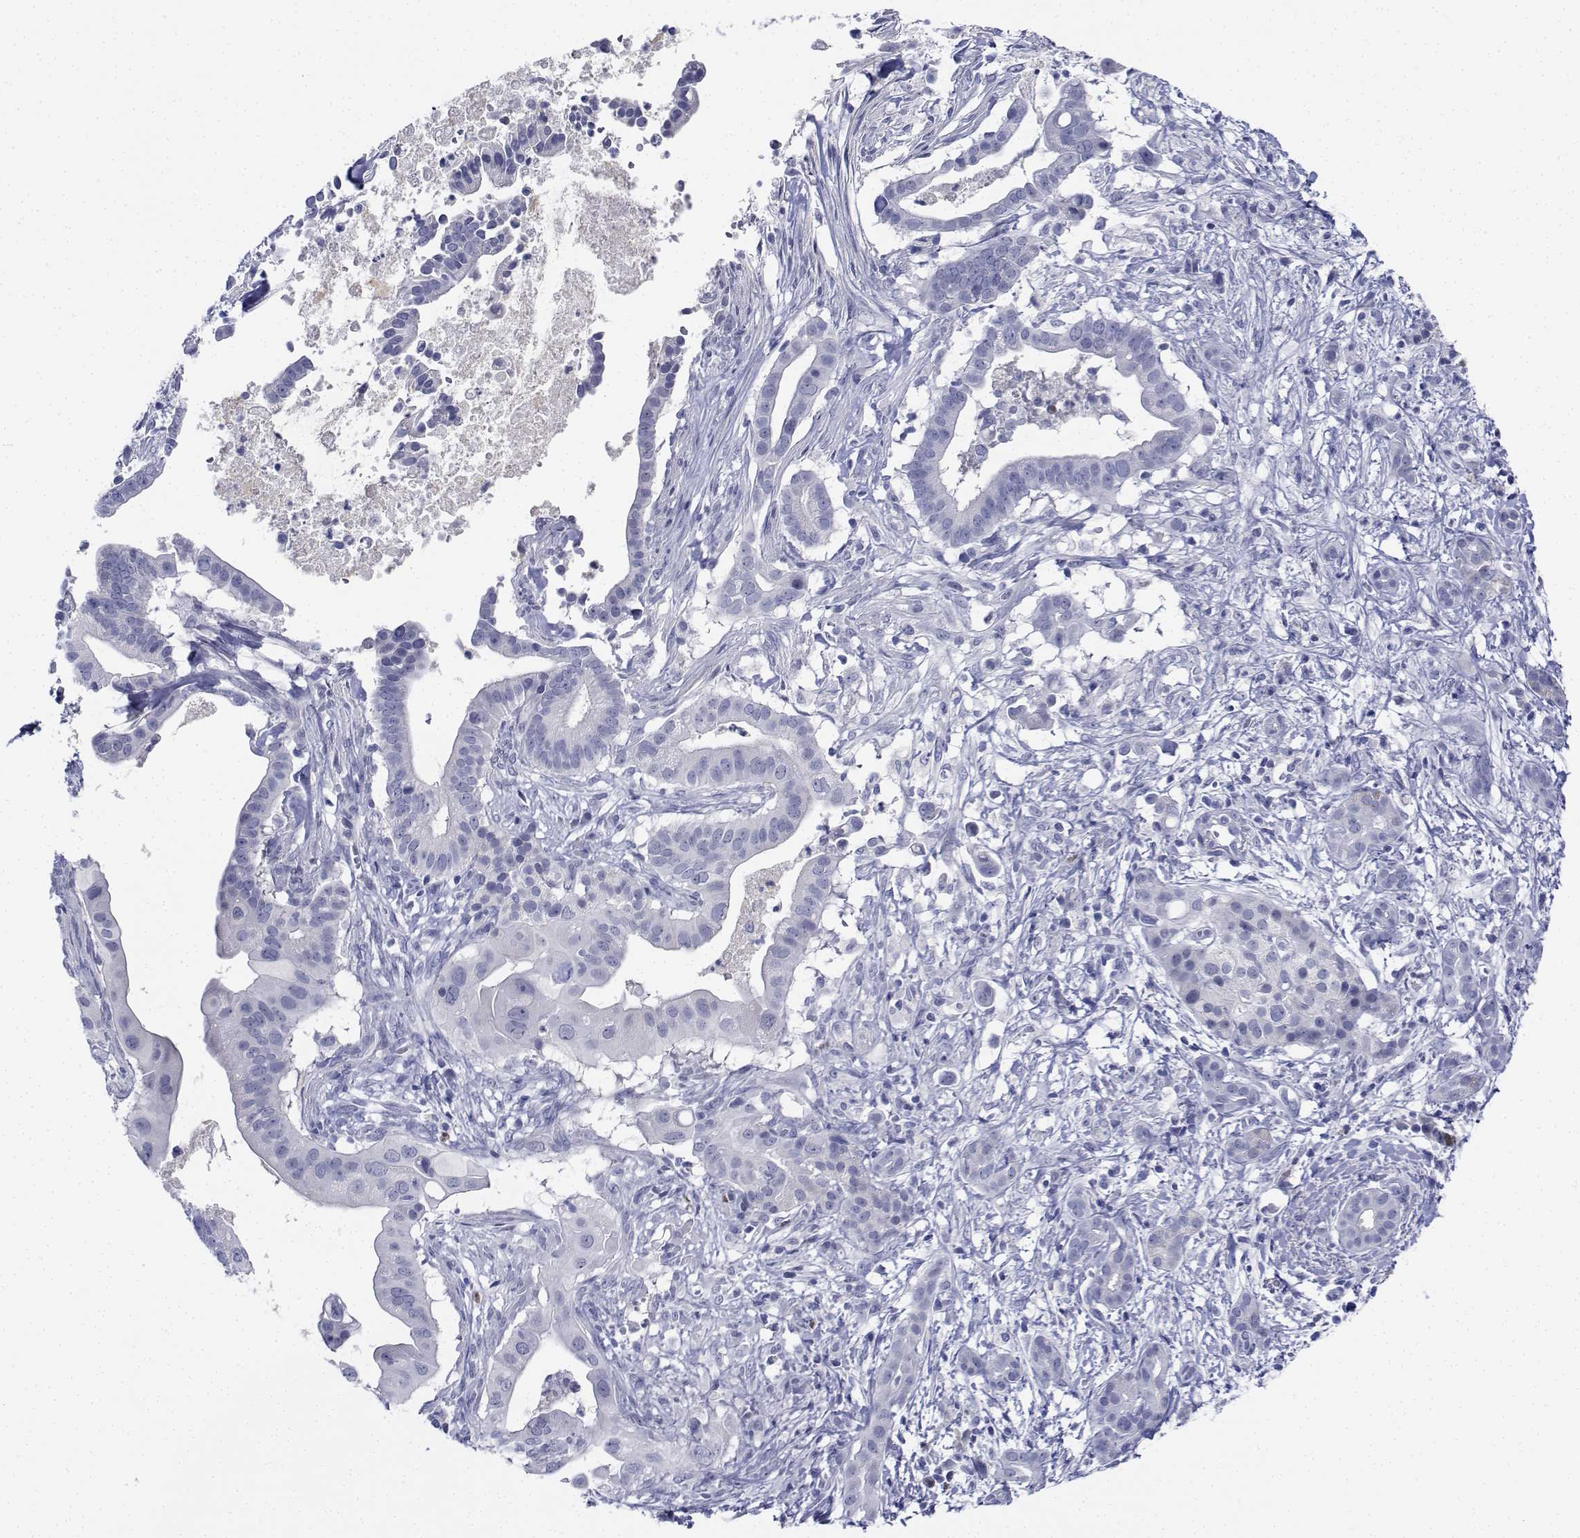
{"staining": {"intensity": "negative", "quantity": "none", "location": "none"}, "tissue": "pancreatic cancer", "cell_type": "Tumor cells", "image_type": "cancer", "snomed": [{"axis": "morphology", "description": "Adenocarcinoma, NOS"}, {"axis": "topography", "description": "Pancreas"}], "caption": "The image demonstrates no staining of tumor cells in adenocarcinoma (pancreatic).", "gene": "PLXNA4", "patient": {"sex": "male", "age": 61}}